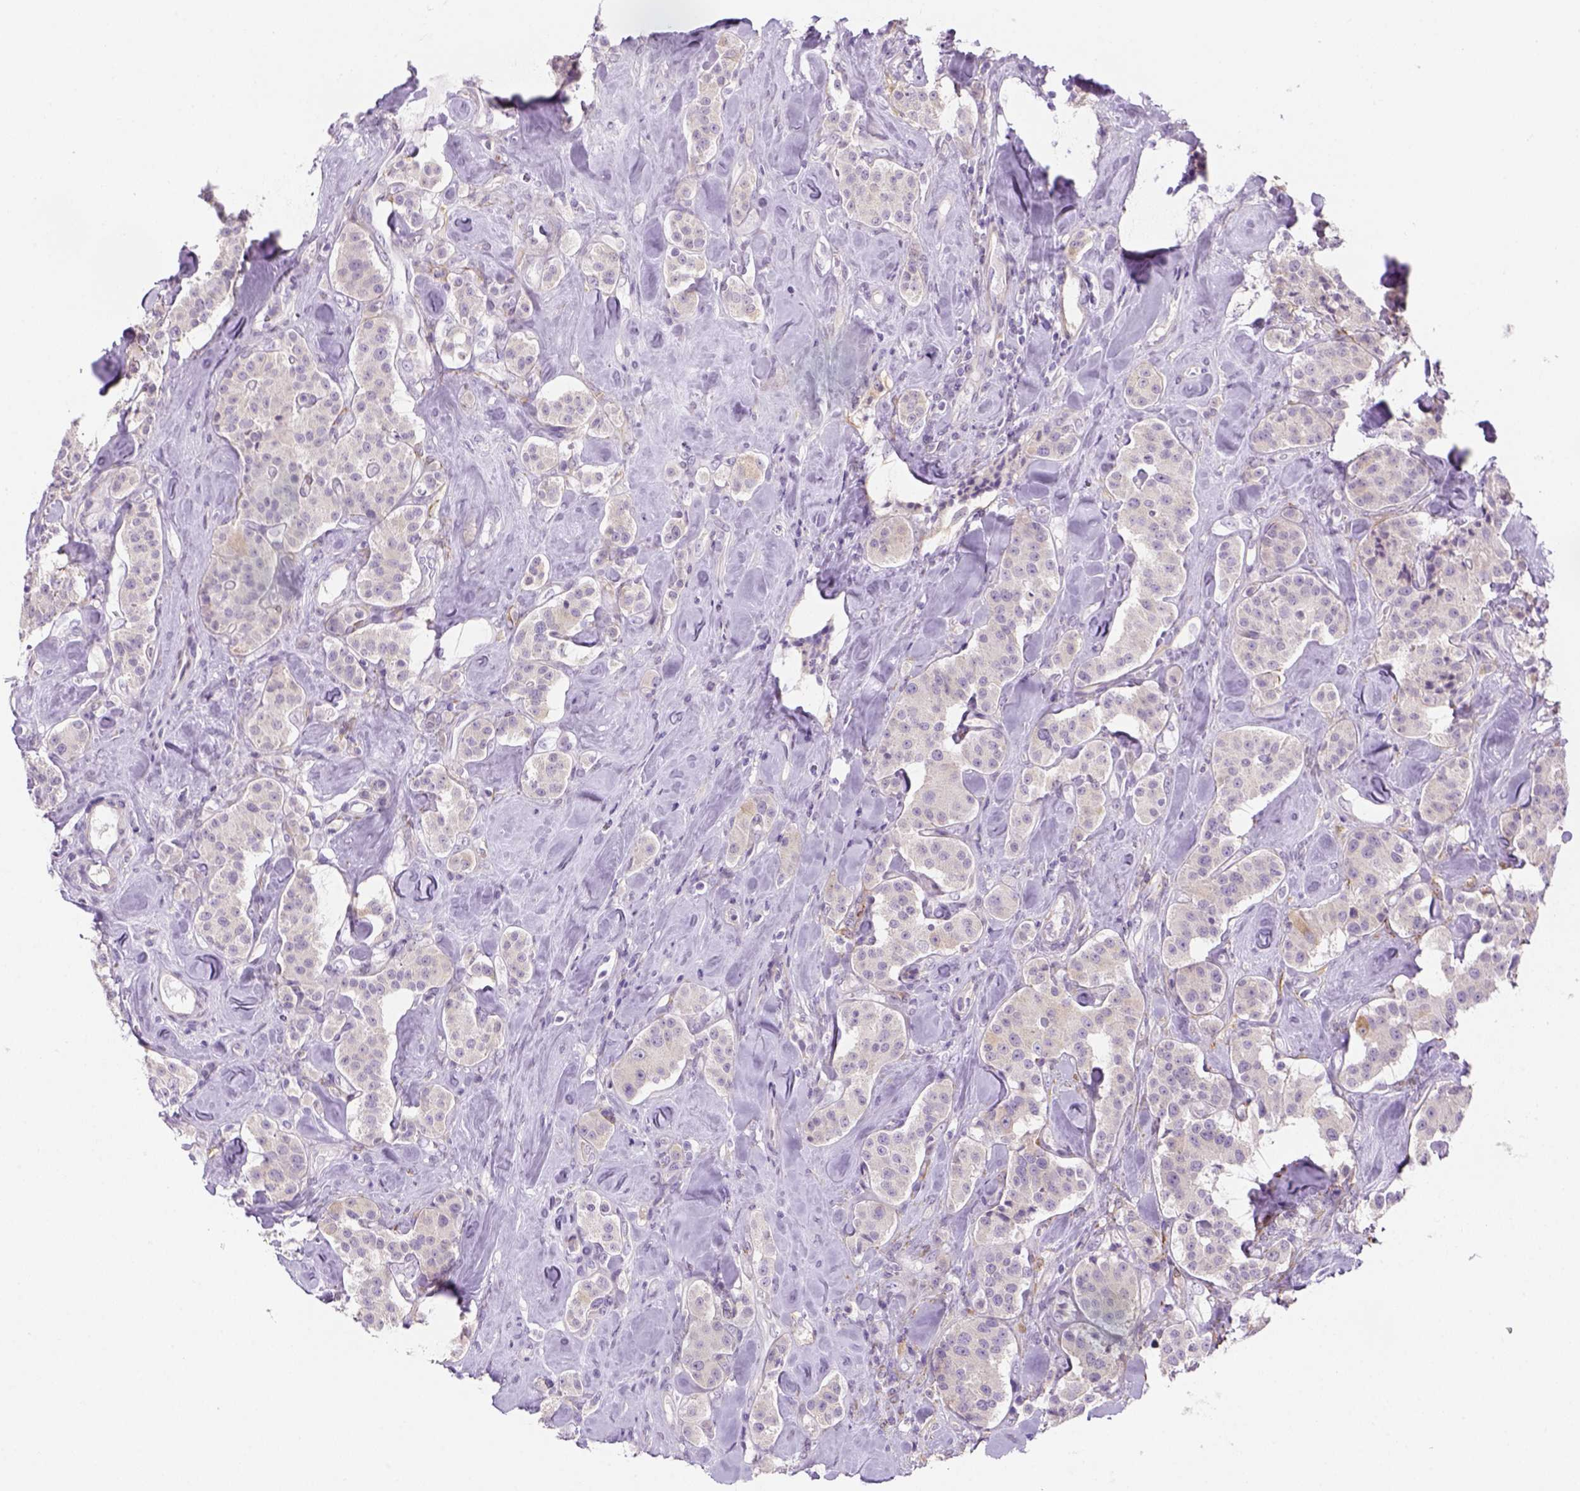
{"staining": {"intensity": "negative", "quantity": "none", "location": "none"}, "tissue": "carcinoid", "cell_type": "Tumor cells", "image_type": "cancer", "snomed": [{"axis": "morphology", "description": "Carcinoid, malignant, NOS"}, {"axis": "topography", "description": "Pancreas"}], "caption": "Immunohistochemical staining of carcinoid (malignant) shows no significant staining in tumor cells. Brightfield microscopy of IHC stained with DAB (brown) and hematoxylin (blue), captured at high magnification.", "gene": "CACNB1", "patient": {"sex": "male", "age": 41}}